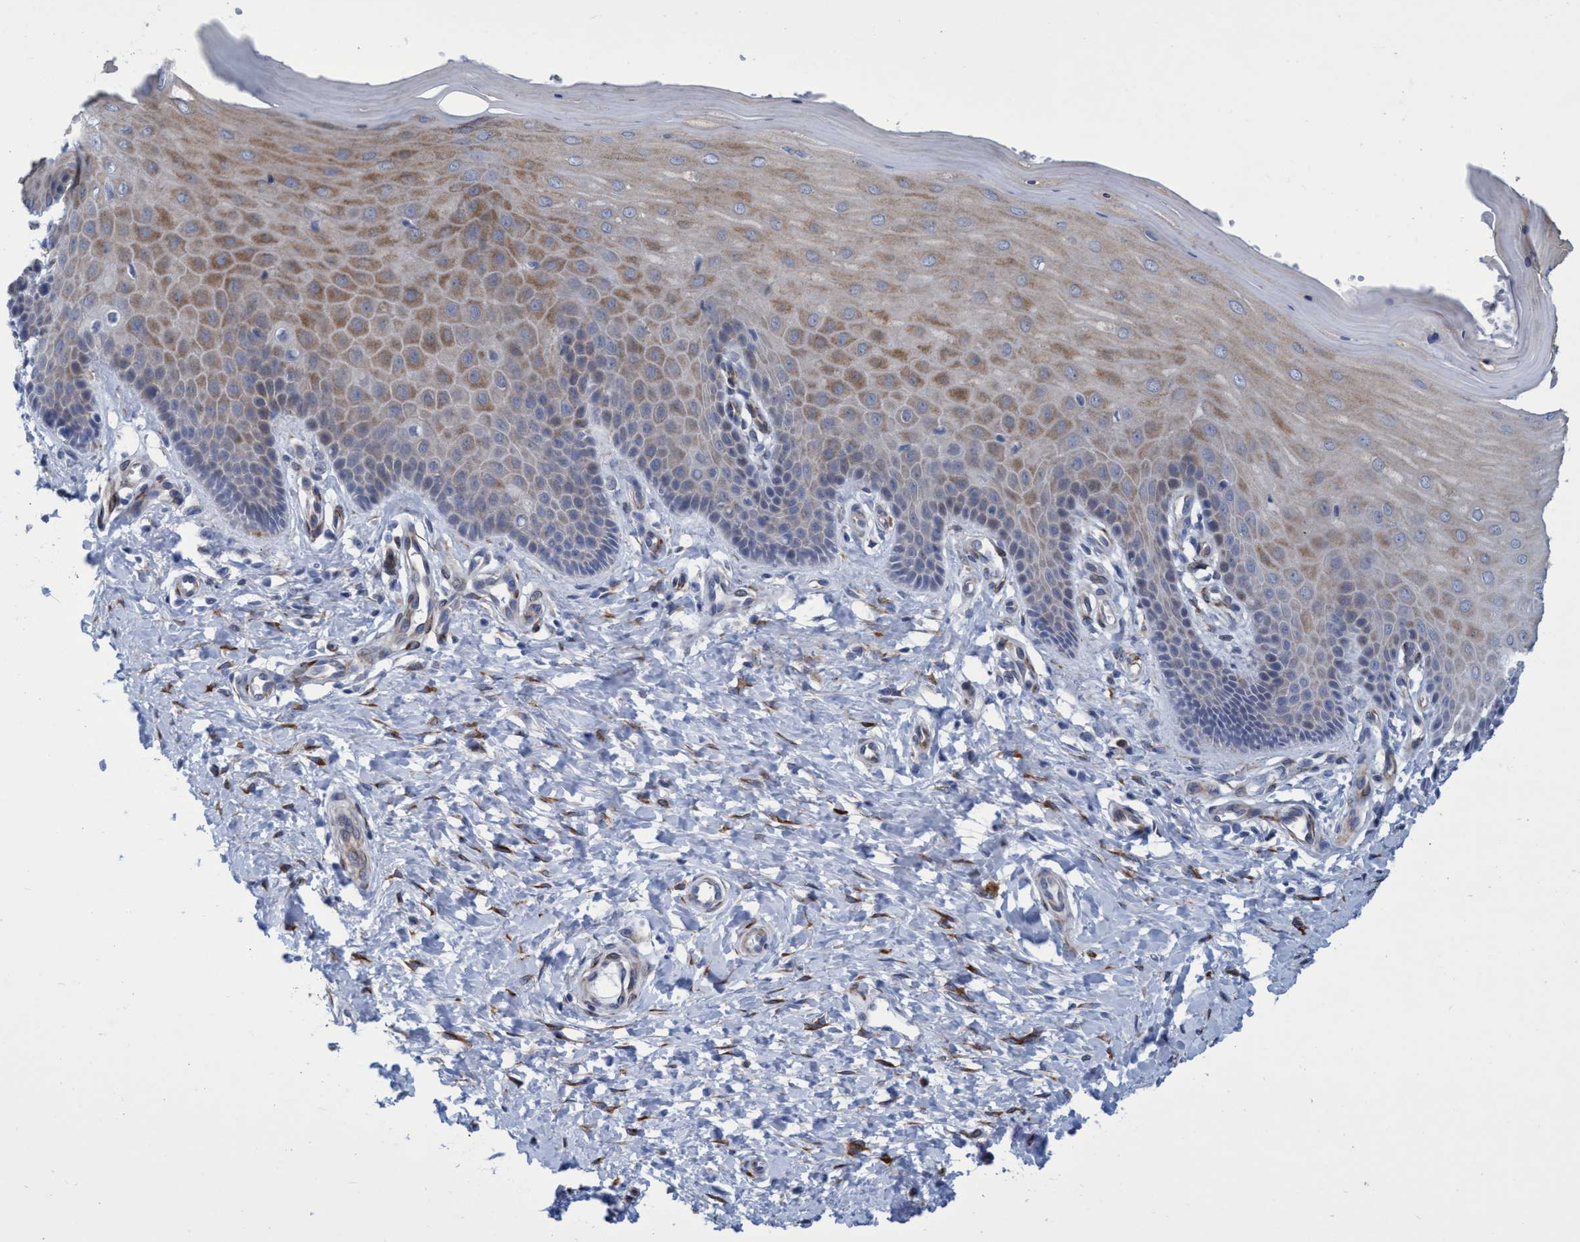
{"staining": {"intensity": "negative", "quantity": "none", "location": "none"}, "tissue": "cervix", "cell_type": "Glandular cells", "image_type": "normal", "snomed": [{"axis": "morphology", "description": "Normal tissue, NOS"}, {"axis": "topography", "description": "Cervix"}], "caption": "The immunohistochemistry photomicrograph has no significant positivity in glandular cells of cervix.", "gene": "SLC43A2", "patient": {"sex": "female", "age": 55}}